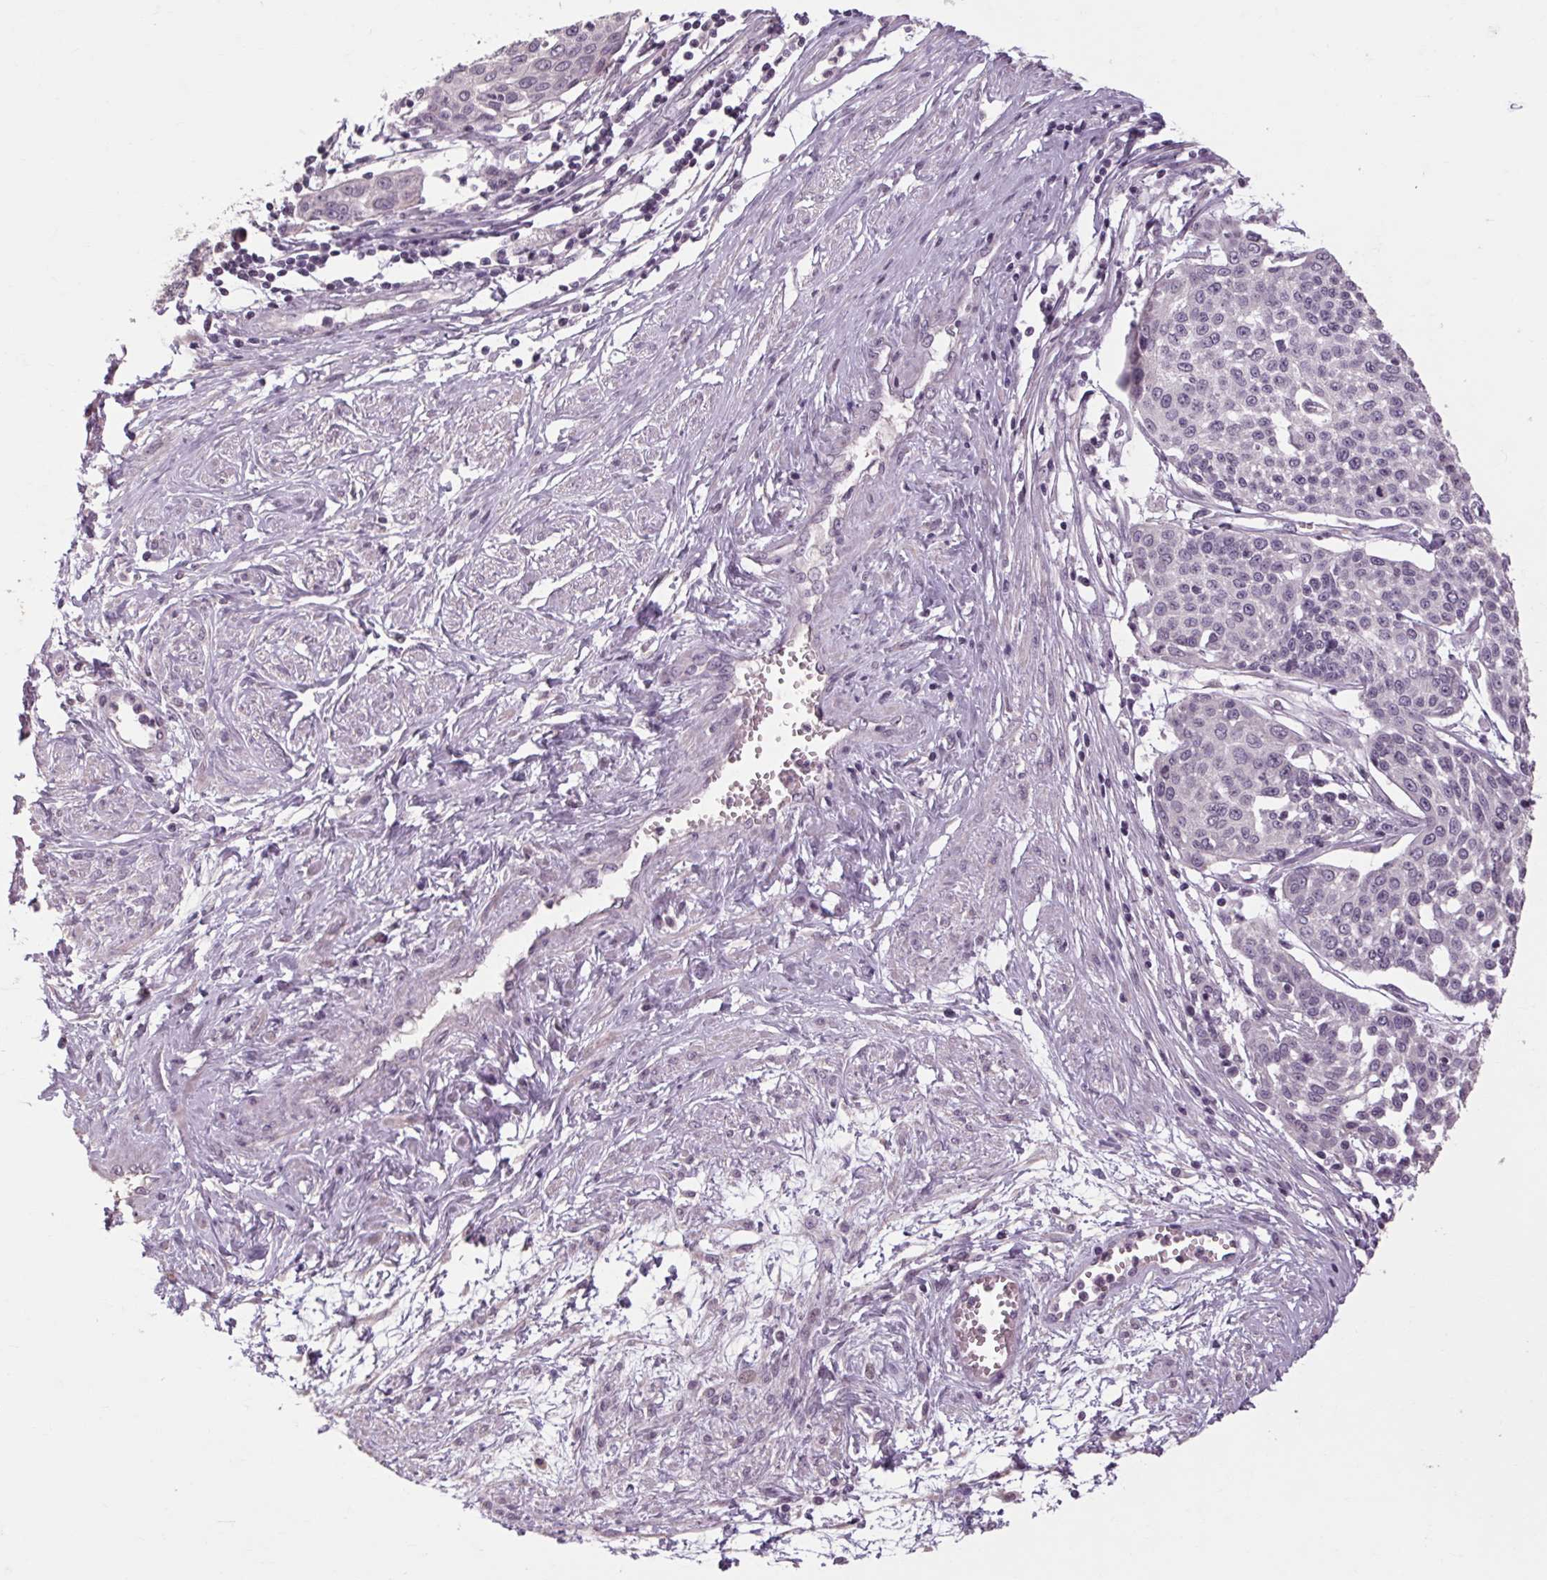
{"staining": {"intensity": "negative", "quantity": "none", "location": "none"}, "tissue": "cervical cancer", "cell_type": "Tumor cells", "image_type": "cancer", "snomed": [{"axis": "morphology", "description": "Squamous cell carcinoma, NOS"}, {"axis": "topography", "description": "Cervix"}], "caption": "The immunohistochemistry (IHC) image has no significant staining in tumor cells of cervical cancer (squamous cell carcinoma) tissue. (Stains: DAB (3,3'-diaminobenzidine) IHC with hematoxylin counter stain, Microscopy: brightfield microscopy at high magnification).", "gene": "POMC", "patient": {"sex": "female", "age": 34}}